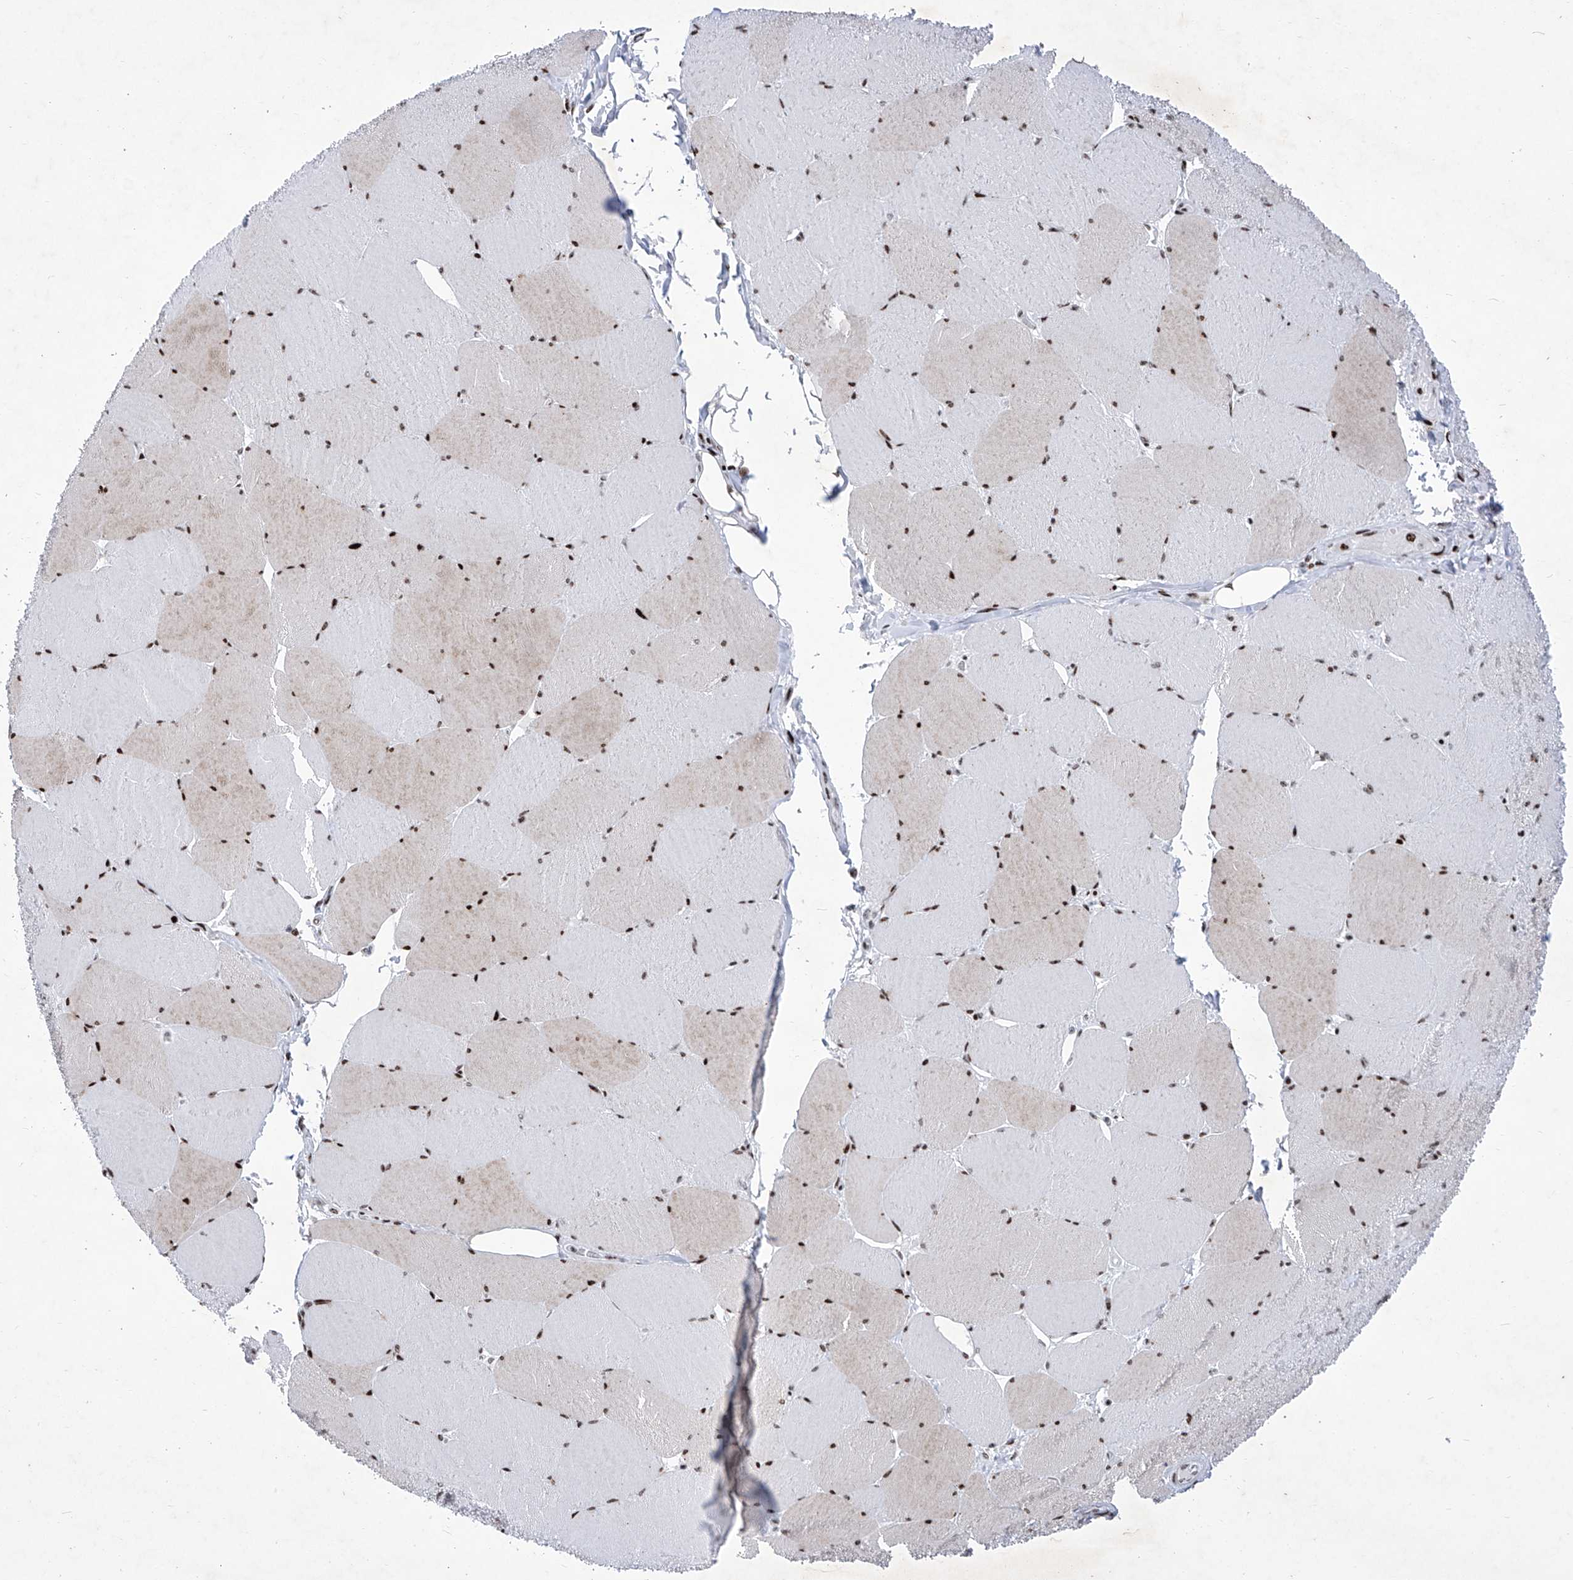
{"staining": {"intensity": "strong", "quantity": "<25%", "location": "cytoplasmic/membranous,nuclear"}, "tissue": "skeletal muscle", "cell_type": "Myocytes", "image_type": "normal", "snomed": [{"axis": "morphology", "description": "Normal tissue, NOS"}, {"axis": "topography", "description": "Skeletal muscle"}, {"axis": "topography", "description": "Head-Neck"}], "caption": "Brown immunohistochemical staining in benign human skeletal muscle exhibits strong cytoplasmic/membranous,nuclear positivity in approximately <25% of myocytes. The protein is shown in brown color, while the nuclei are stained blue.", "gene": "HEY2", "patient": {"sex": "male", "age": 66}}